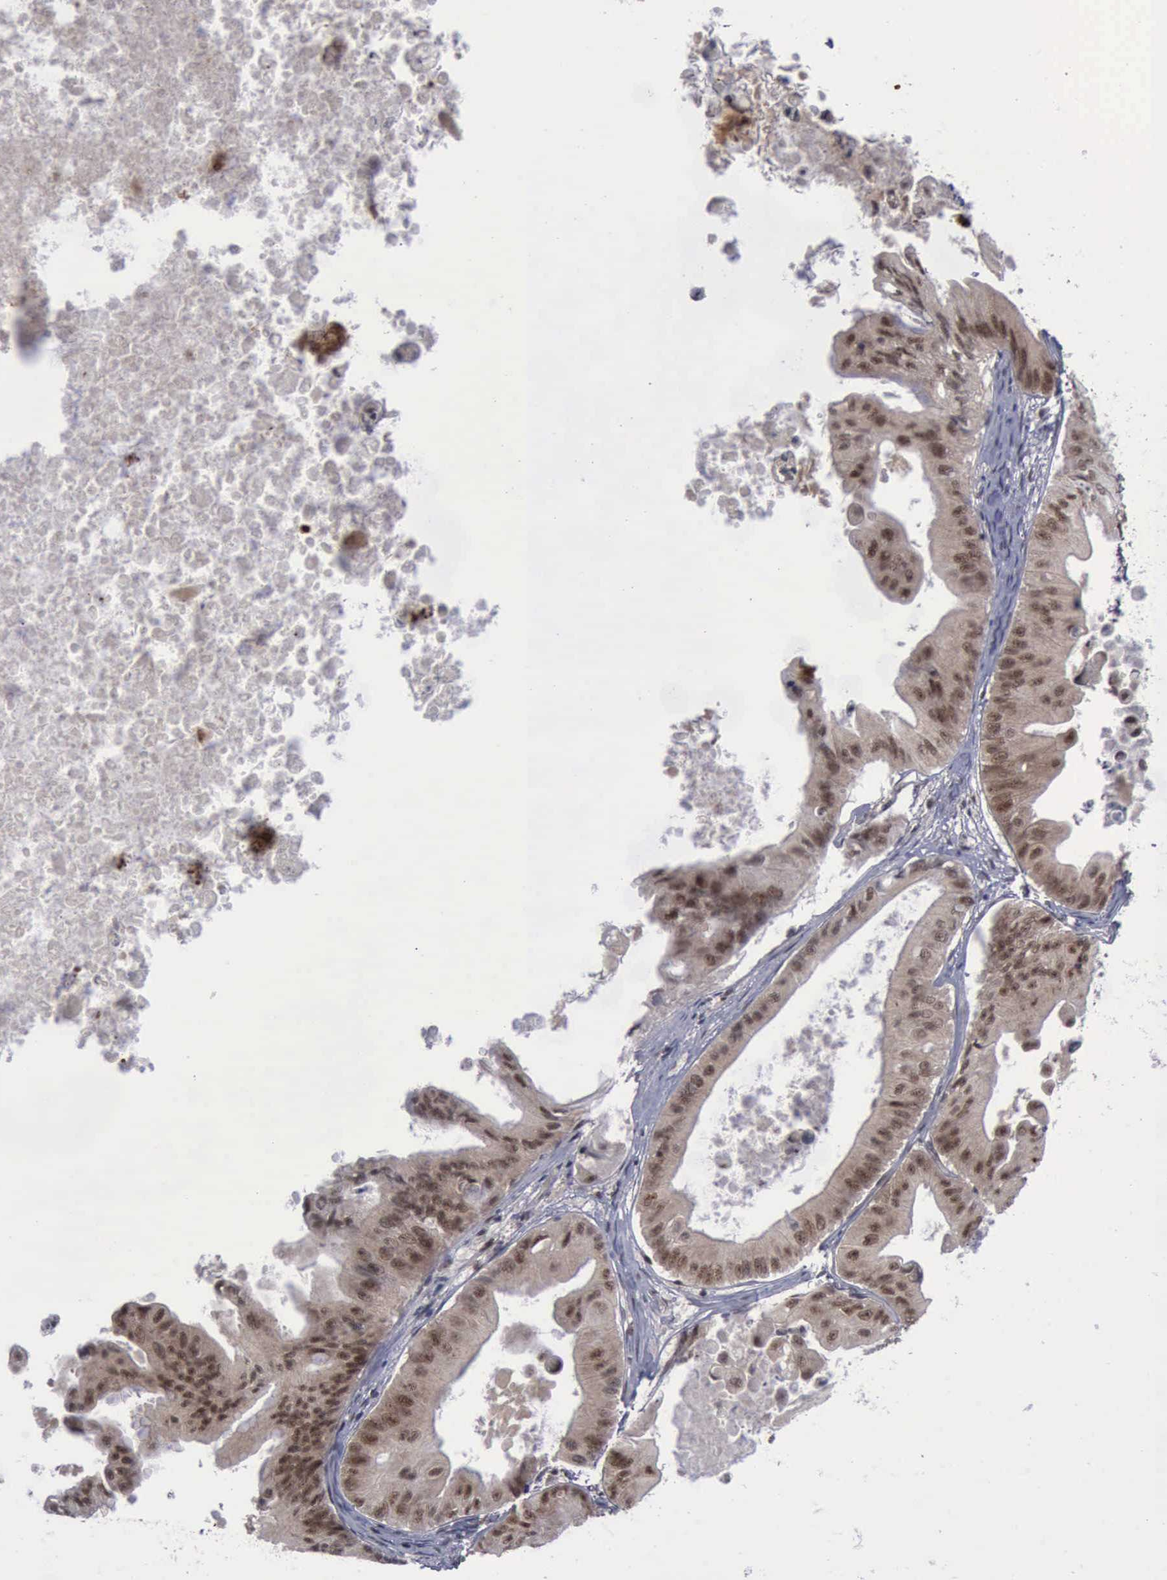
{"staining": {"intensity": "strong", "quantity": ">75%", "location": "cytoplasmic/membranous,nuclear"}, "tissue": "ovarian cancer", "cell_type": "Tumor cells", "image_type": "cancer", "snomed": [{"axis": "morphology", "description": "Cystadenocarcinoma, mucinous, NOS"}, {"axis": "topography", "description": "Ovary"}], "caption": "Tumor cells demonstrate high levels of strong cytoplasmic/membranous and nuclear staining in about >75% of cells in human ovarian cancer.", "gene": "ATM", "patient": {"sex": "female", "age": 37}}